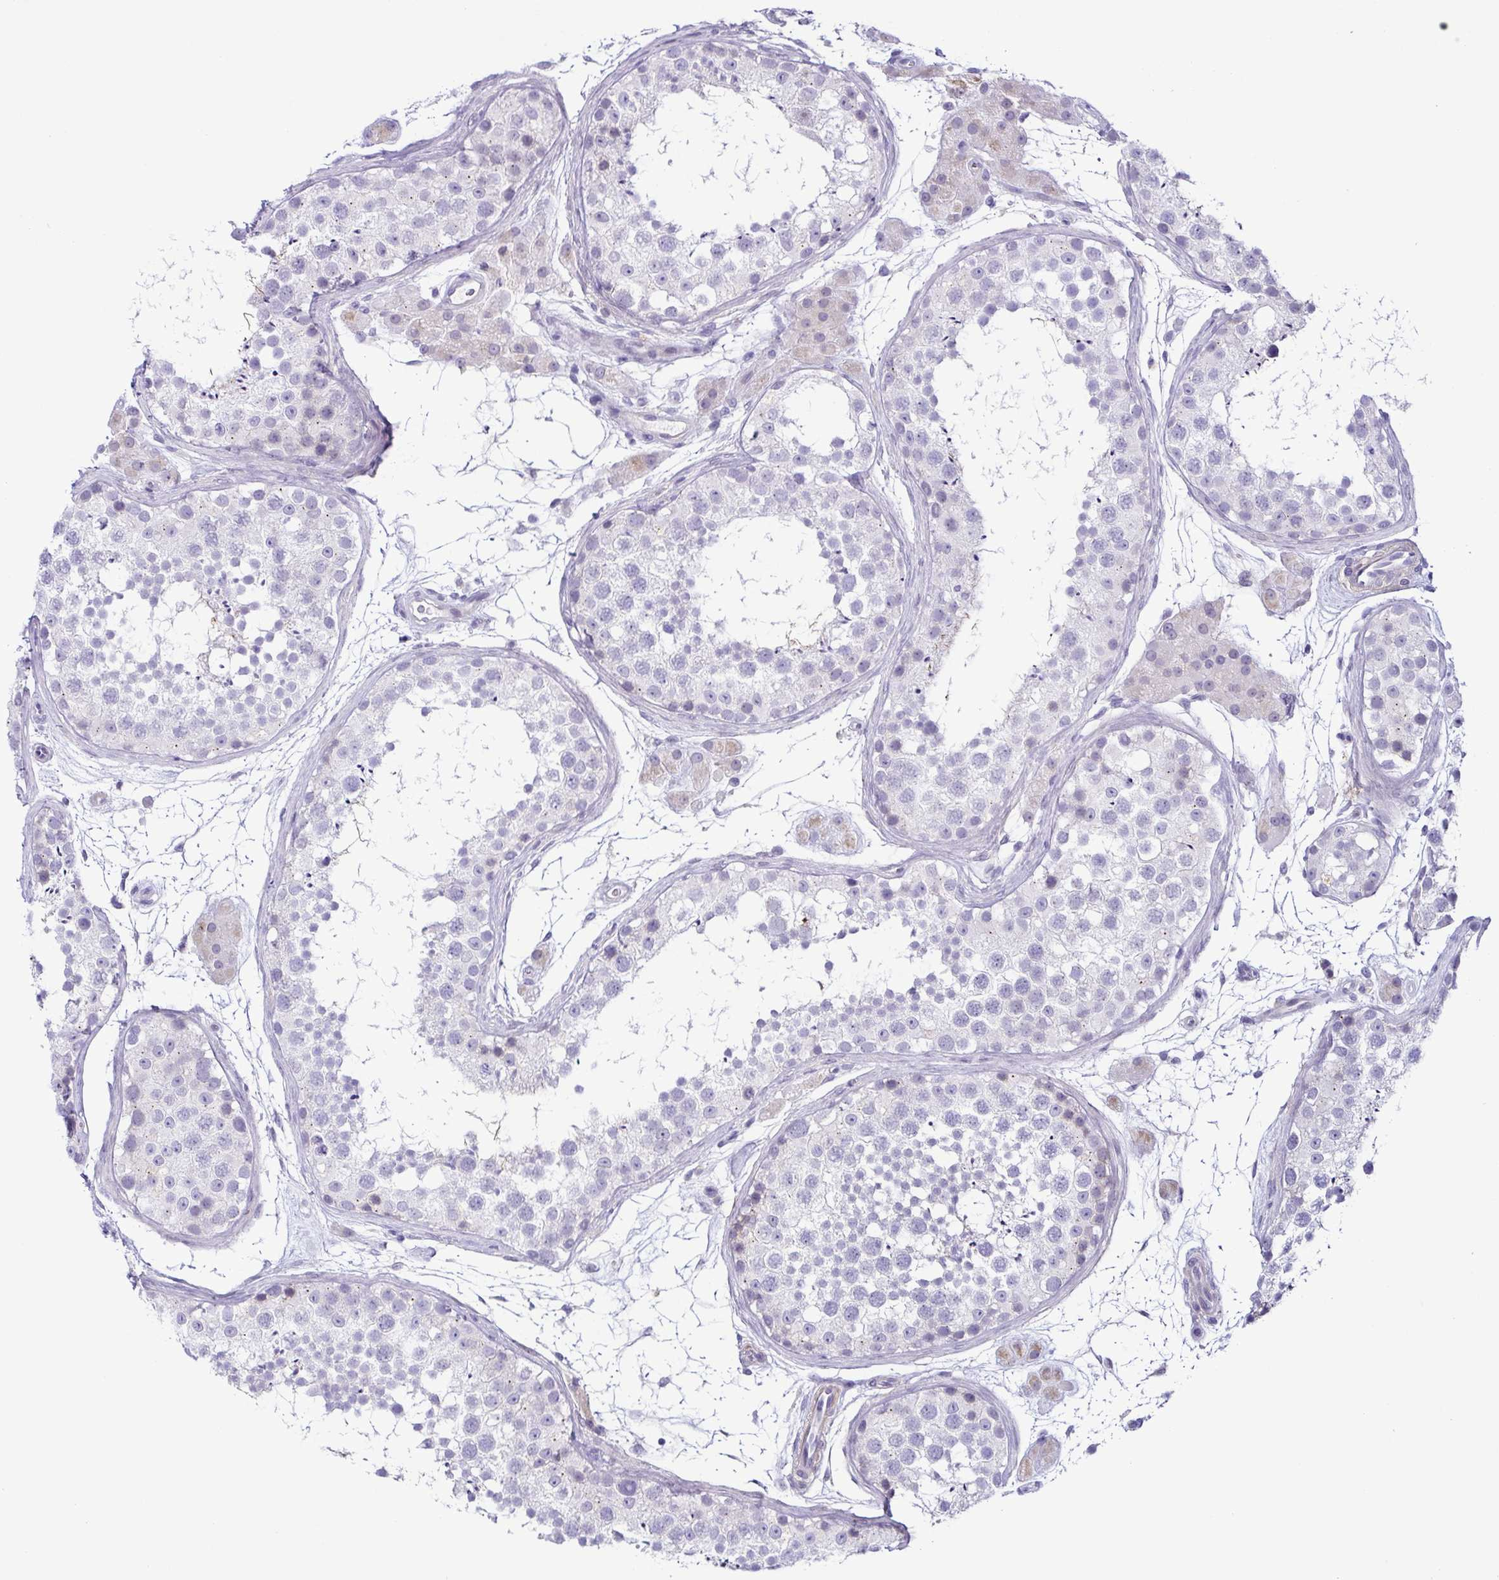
{"staining": {"intensity": "negative", "quantity": "none", "location": "none"}, "tissue": "testis", "cell_type": "Cells in seminiferous ducts", "image_type": "normal", "snomed": [{"axis": "morphology", "description": "Normal tissue, NOS"}, {"axis": "topography", "description": "Testis"}], "caption": "Immunohistochemistry (IHC) image of normal human testis stained for a protein (brown), which demonstrates no expression in cells in seminiferous ducts.", "gene": "TERT", "patient": {"sex": "male", "age": 41}}